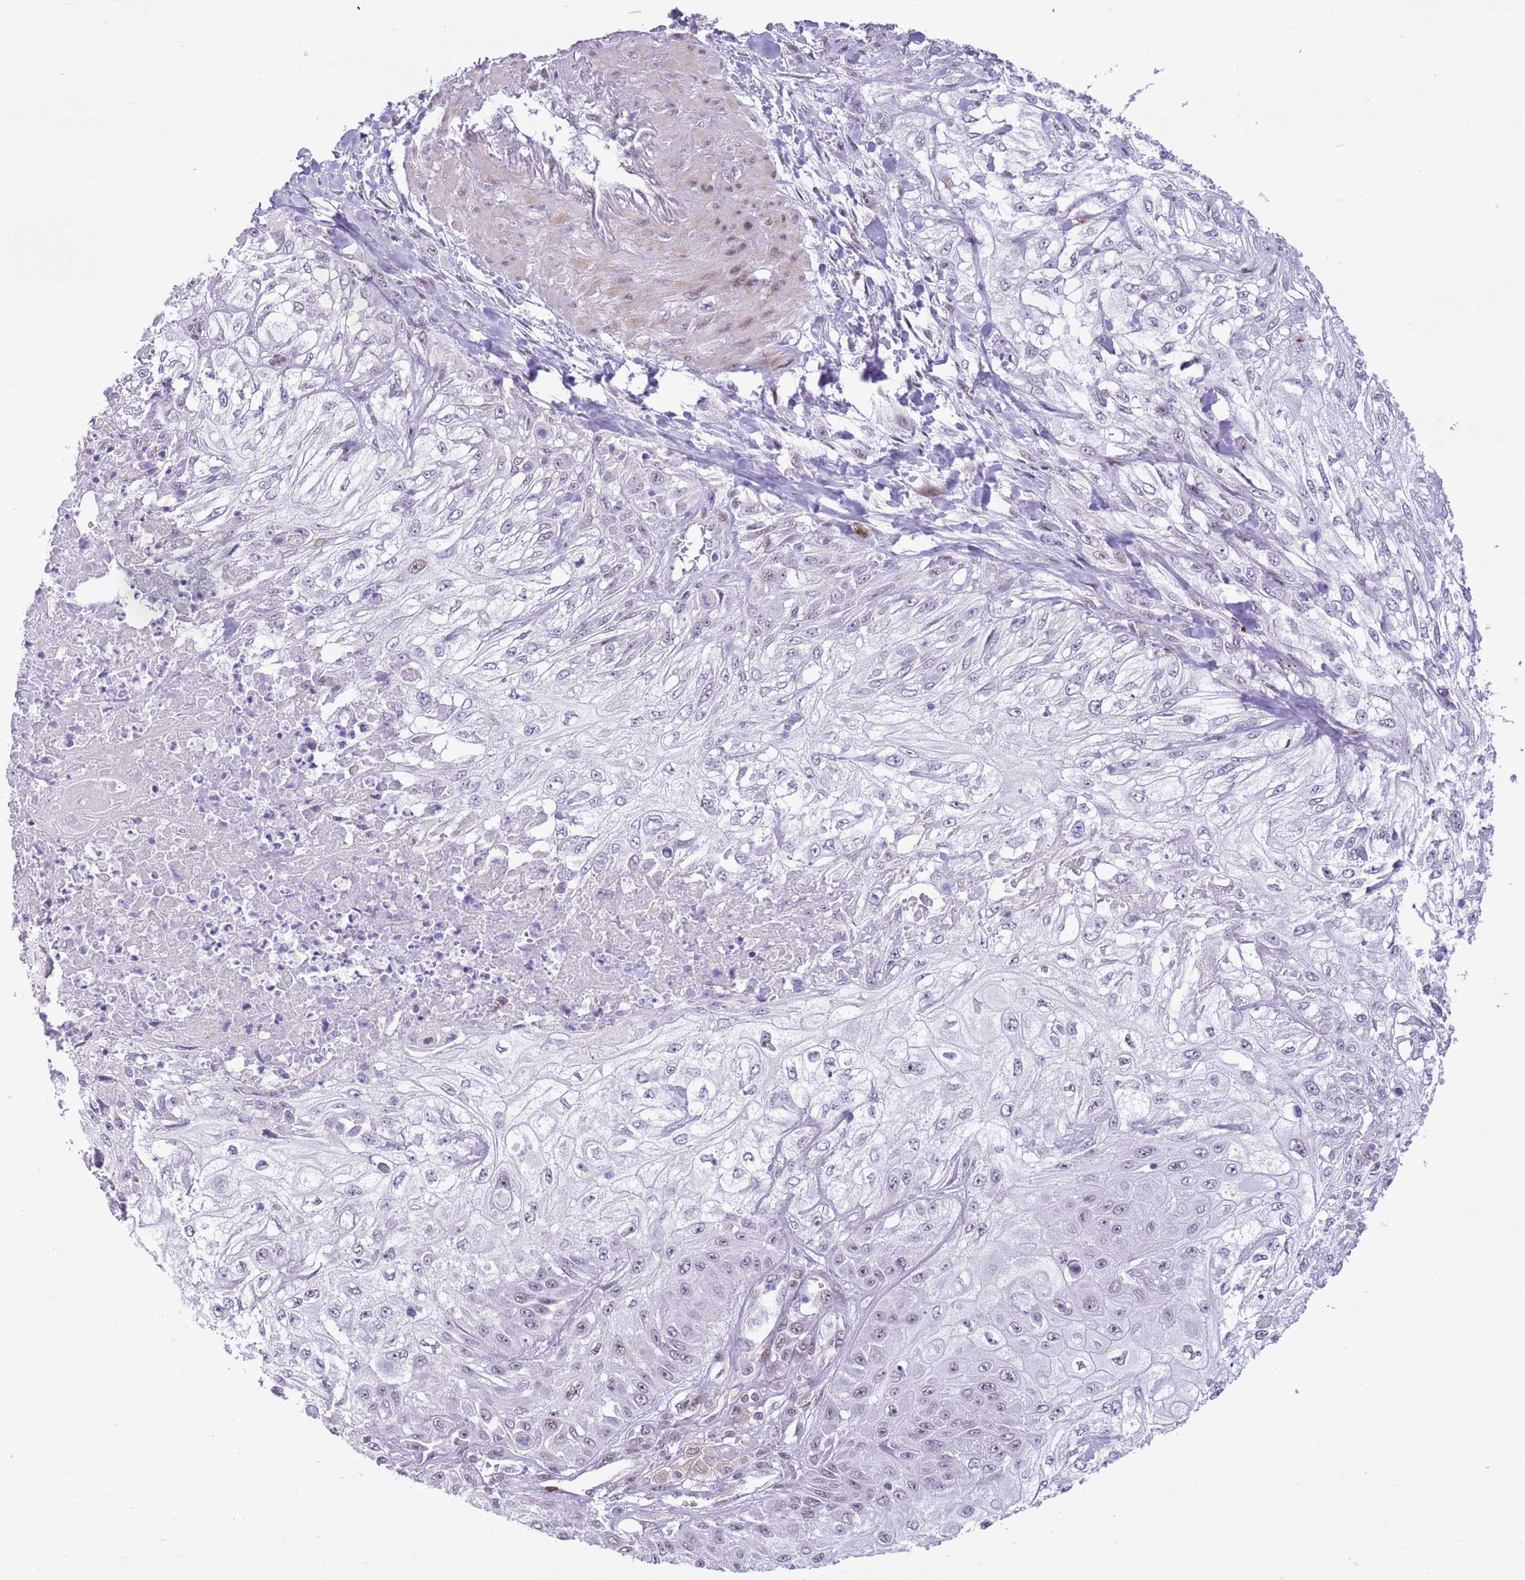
{"staining": {"intensity": "negative", "quantity": "none", "location": "none"}, "tissue": "skin cancer", "cell_type": "Tumor cells", "image_type": "cancer", "snomed": [{"axis": "morphology", "description": "Squamous cell carcinoma, NOS"}, {"axis": "morphology", "description": "Squamous cell carcinoma, metastatic, NOS"}, {"axis": "topography", "description": "Skin"}, {"axis": "topography", "description": "Lymph node"}], "caption": "IHC histopathology image of human metastatic squamous cell carcinoma (skin) stained for a protein (brown), which exhibits no positivity in tumor cells.", "gene": "NACC2", "patient": {"sex": "male", "age": 75}}